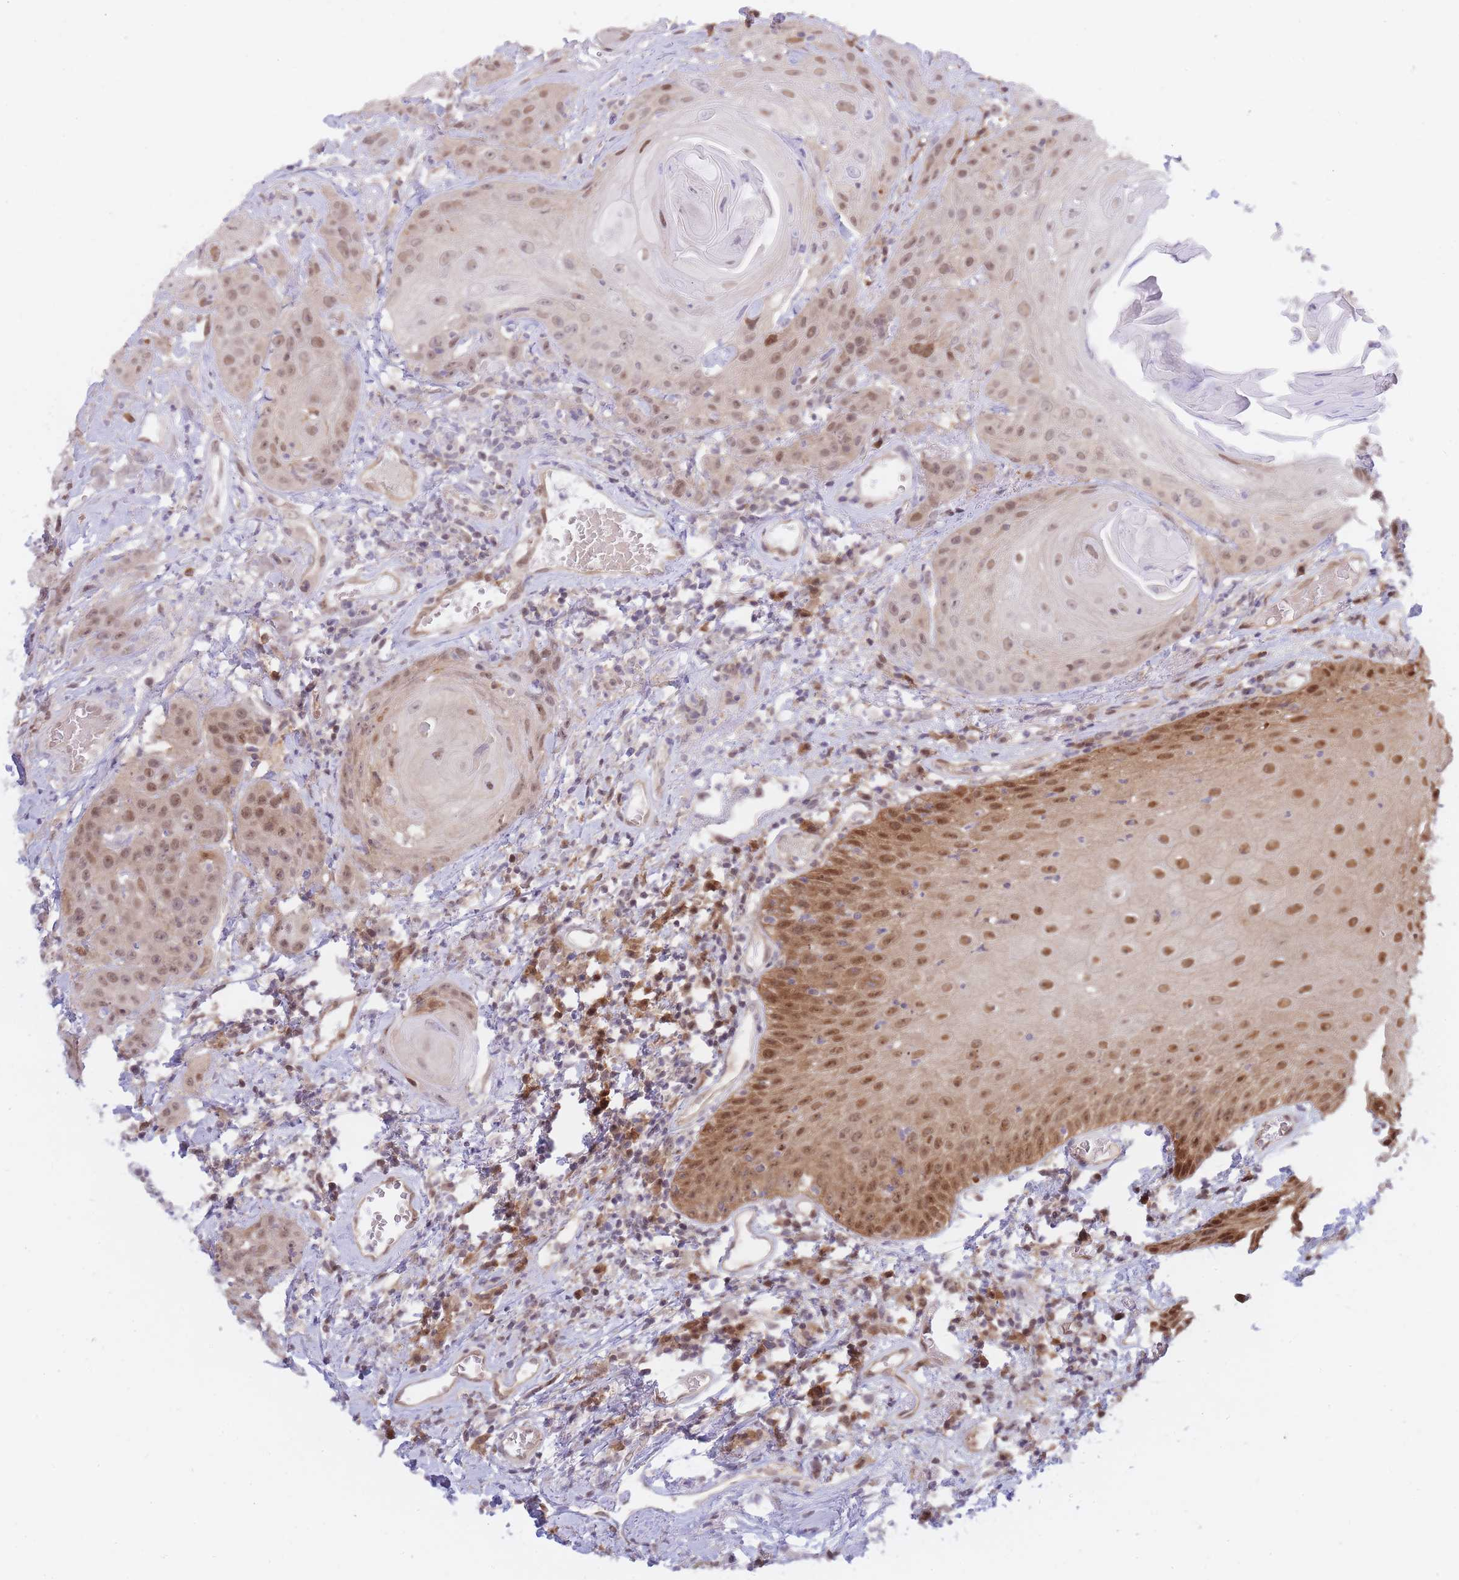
{"staining": {"intensity": "moderate", "quantity": ">75%", "location": "nuclear"}, "tissue": "head and neck cancer", "cell_type": "Tumor cells", "image_type": "cancer", "snomed": [{"axis": "morphology", "description": "Squamous cell carcinoma, NOS"}, {"axis": "topography", "description": "Head-Neck"}], "caption": "Immunohistochemical staining of squamous cell carcinoma (head and neck) exhibits medium levels of moderate nuclear expression in about >75% of tumor cells.", "gene": "NSFL1C", "patient": {"sex": "female", "age": 59}}